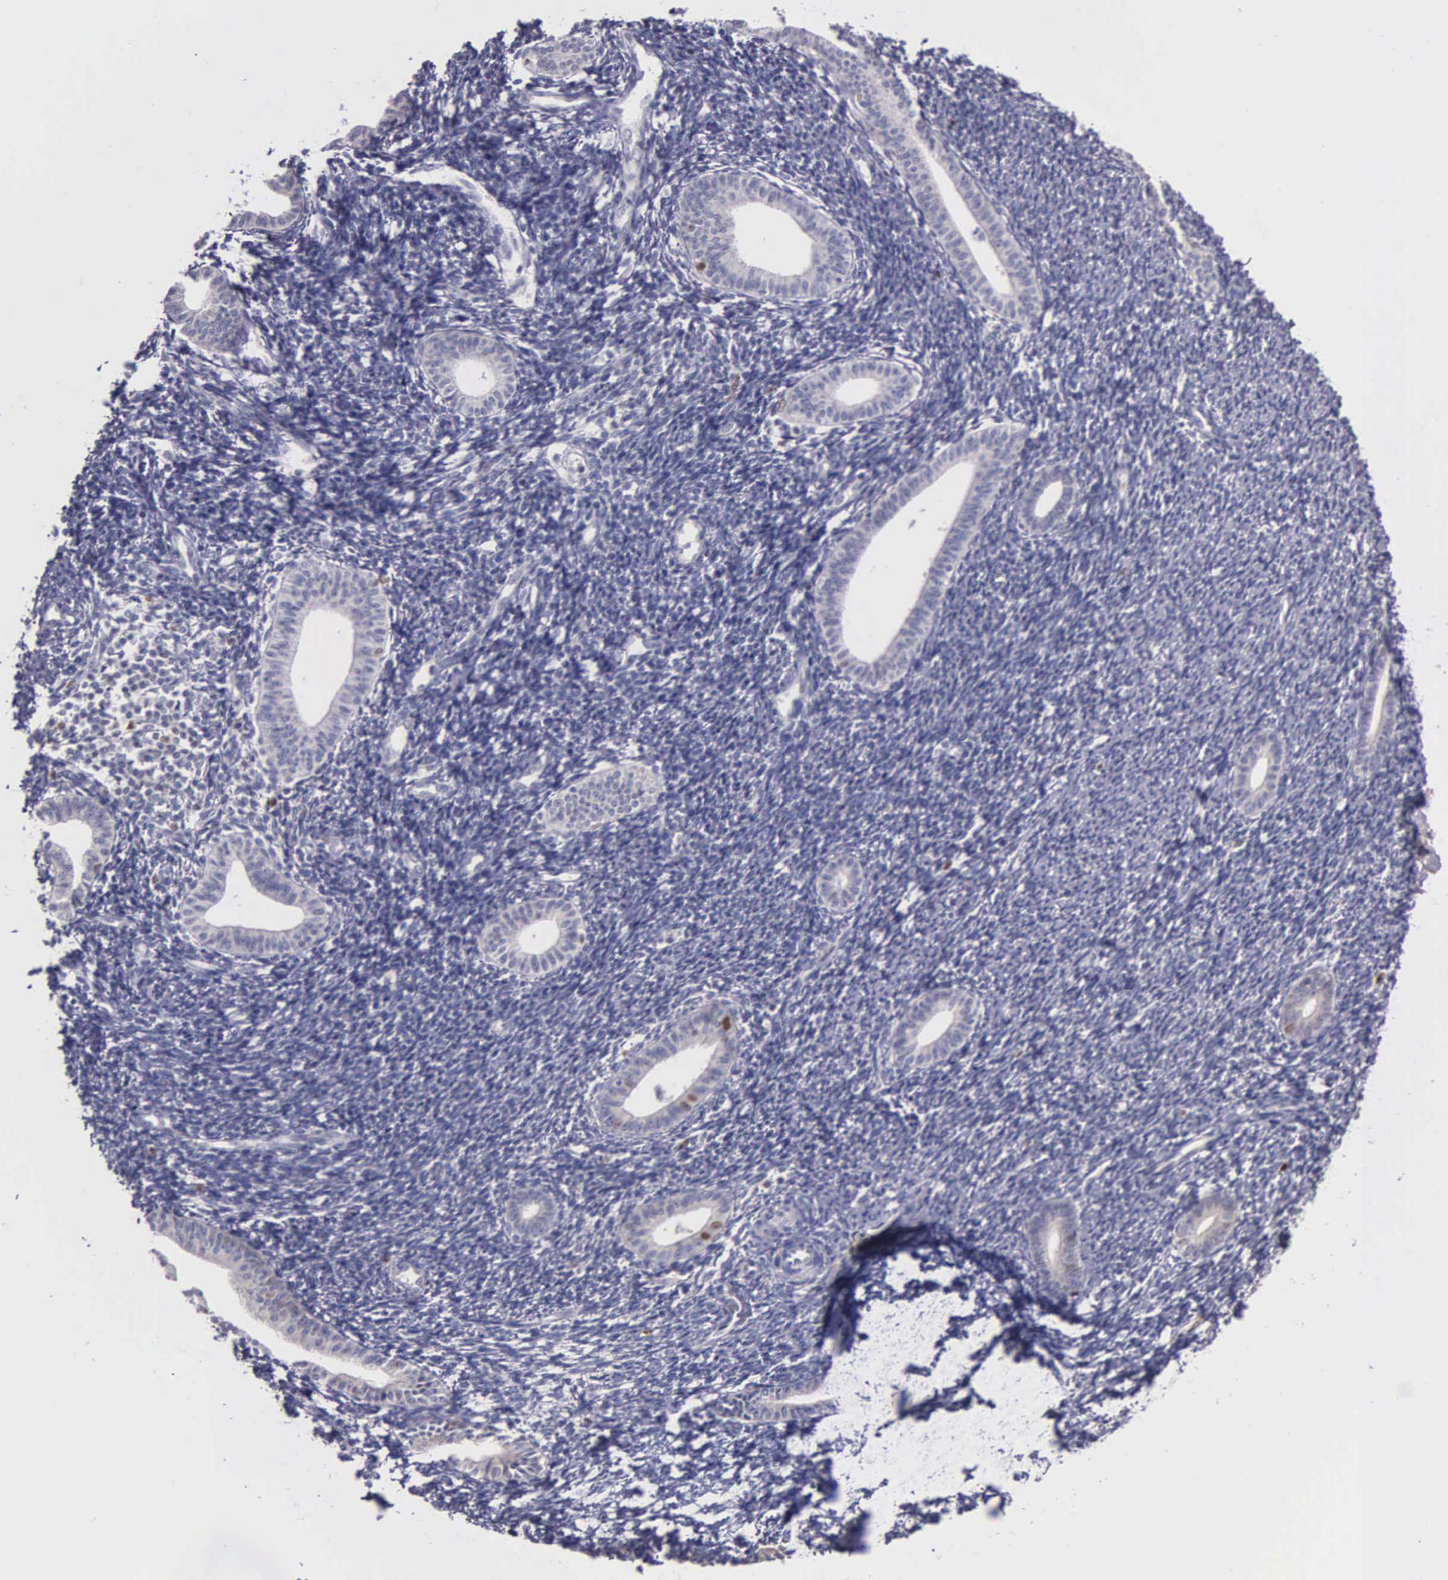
{"staining": {"intensity": "negative", "quantity": "none", "location": "none"}, "tissue": "endometrium", "cell_type": "Cells in endometrial stroma", "image_type": "normal", "snomed": [{"axis": "morphology", "description": "Normal tissue, NOS"}, {"axis": "topography", "description": "Endometrium"}], "caption": "A high-resolution histopathology image shows immunohistochemistry staining of normal endometrium, which reveals no significant positivity in cells in endometrial stroma.", "gene": "MCM5", "patient": {"sex": "female", "age": 52}}